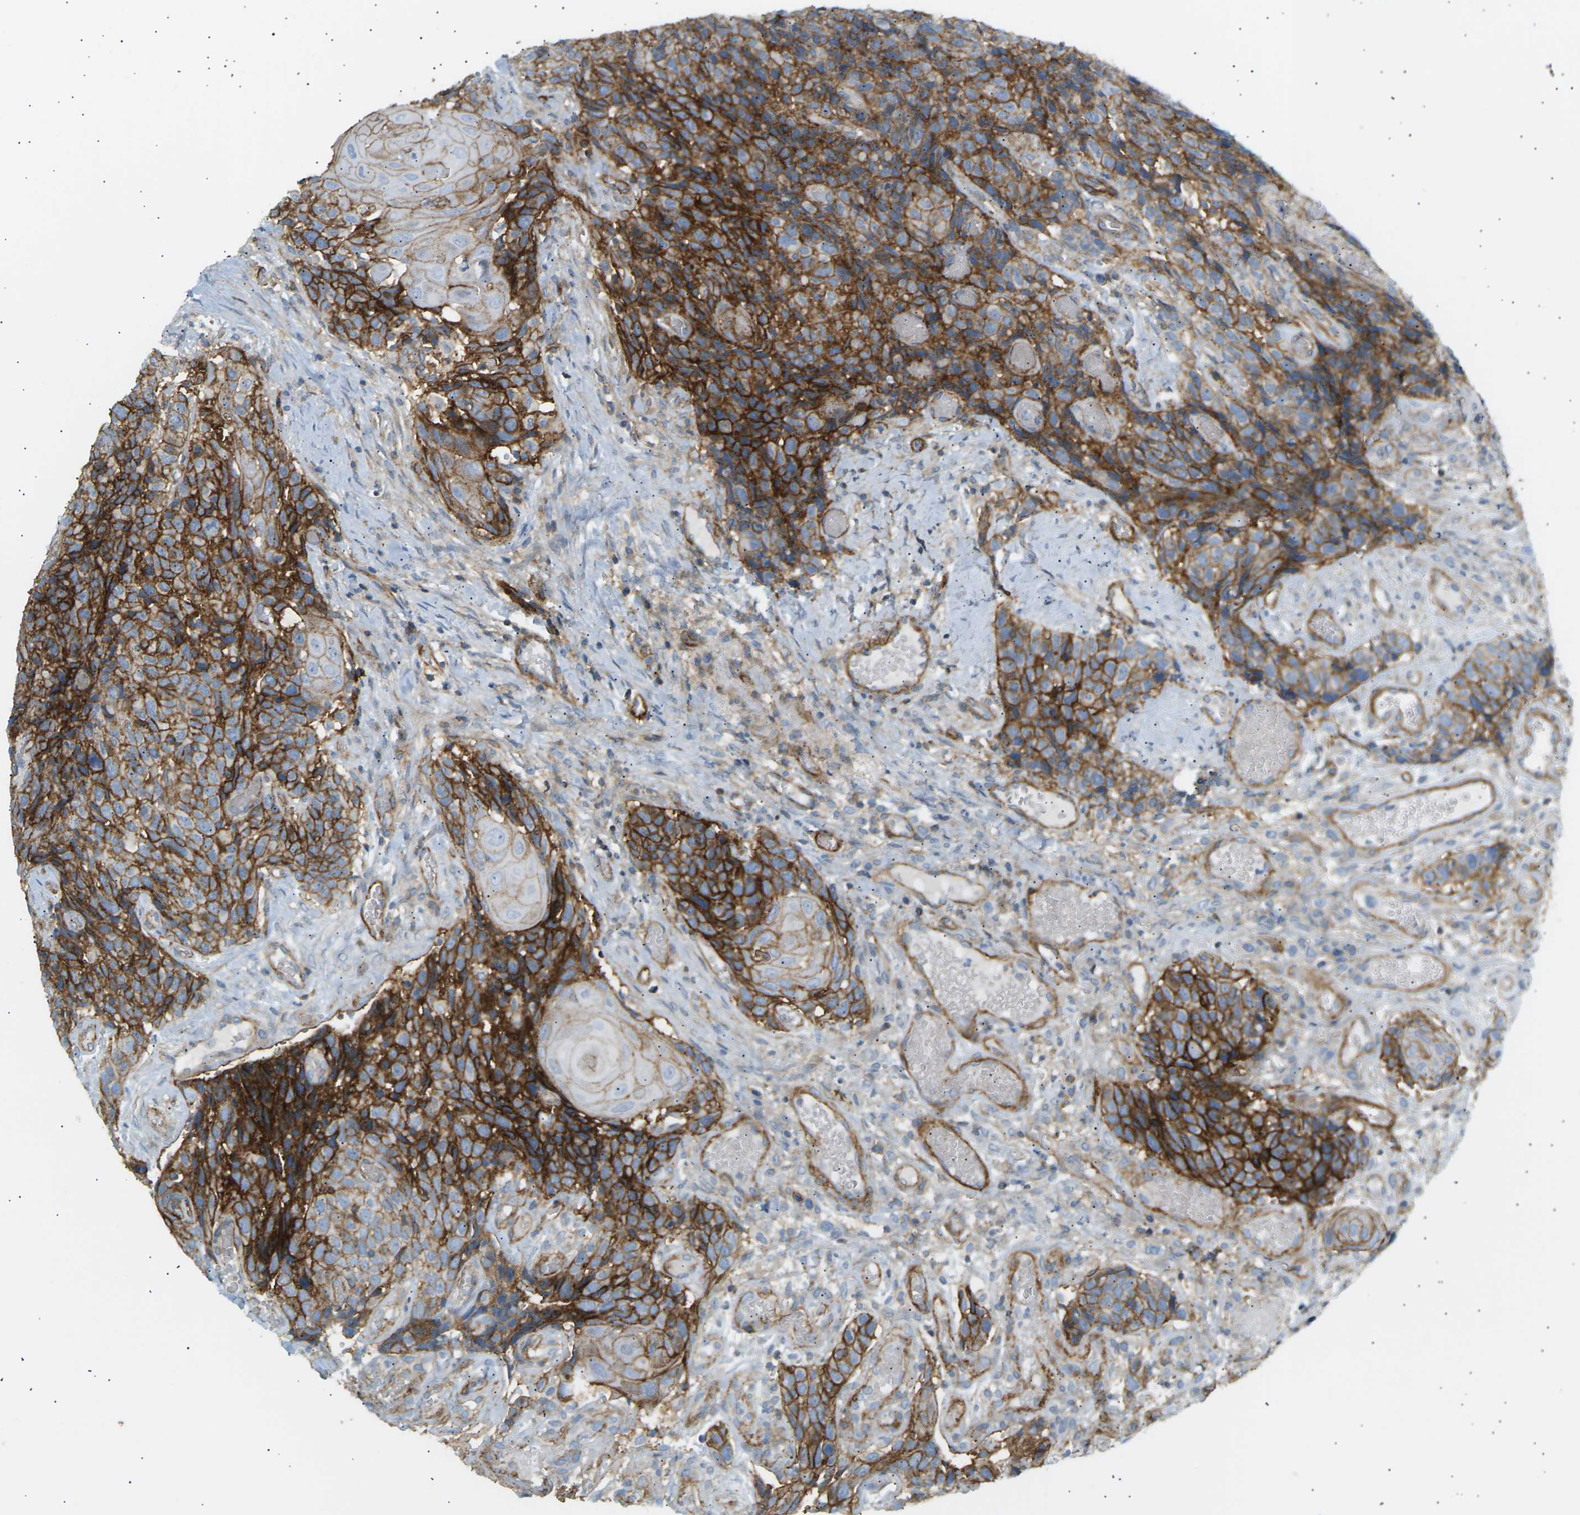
{"staining": {"intensity": "strong", "quantity": ">75%", "location": "cytoplasmic/membranous"}, "tissue": "head and neck cancer", "cell_type": "Tumor cells", "image_type": "cancer", "snomed": [{"axis": "morphology", "description": "Squamous cell carcinoma, NOS"}, {"axis": "topography", "description": "Head-Neck"}], "caption": "Immunohistochemical staining of human head and neck squamous cell carcinoma demonstrates high levels of strong cytoplasmic/membranous protein positivity in approximately >75% of tumor cells.", "gene": "ATP2B4", "patient": {"sex": "male", "age": 66}}